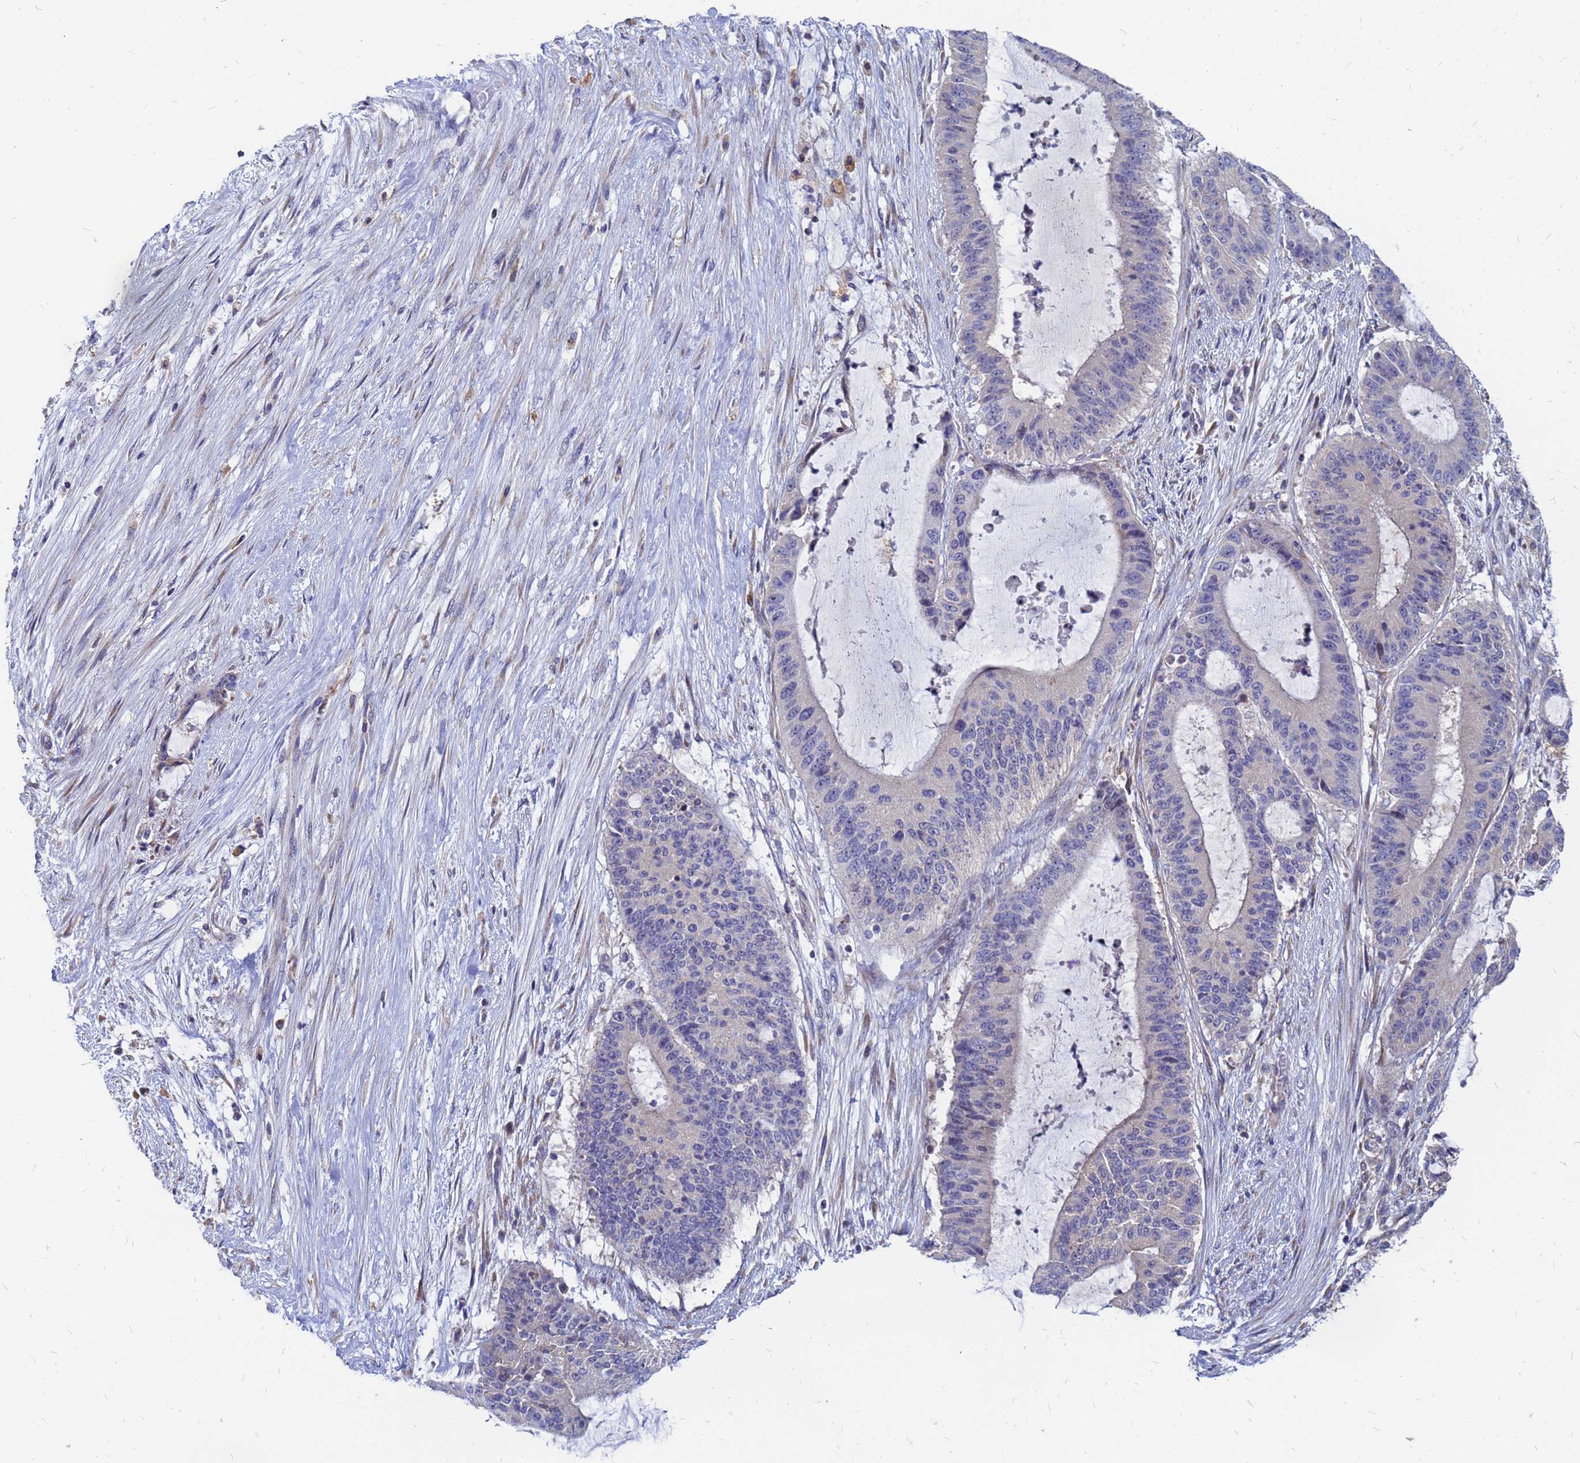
{"staining": {"intensity": "negative", "quantity": "none", "location": "none"}, "tissue": "liver cancer", "cell_type": "Tumor cells", "image_type": "cancer", "snomed": [{"axis": "morphology", "description": "Normal tissue, NOS"}, {"axis": "morphology", "description": "Cholangiocarcinoma"}, {"axis": "topography", "description": "Liver"}, {"axis": "topography", "description": "Peripheral nerve tissue"}], "caption": "Human liver cholangiocarcinoma stained for a protein using immunohistochemistry reveals no staining in tumor cells.", "gene": "MOB2", "patient": {"sex": "female", "age": 73}}